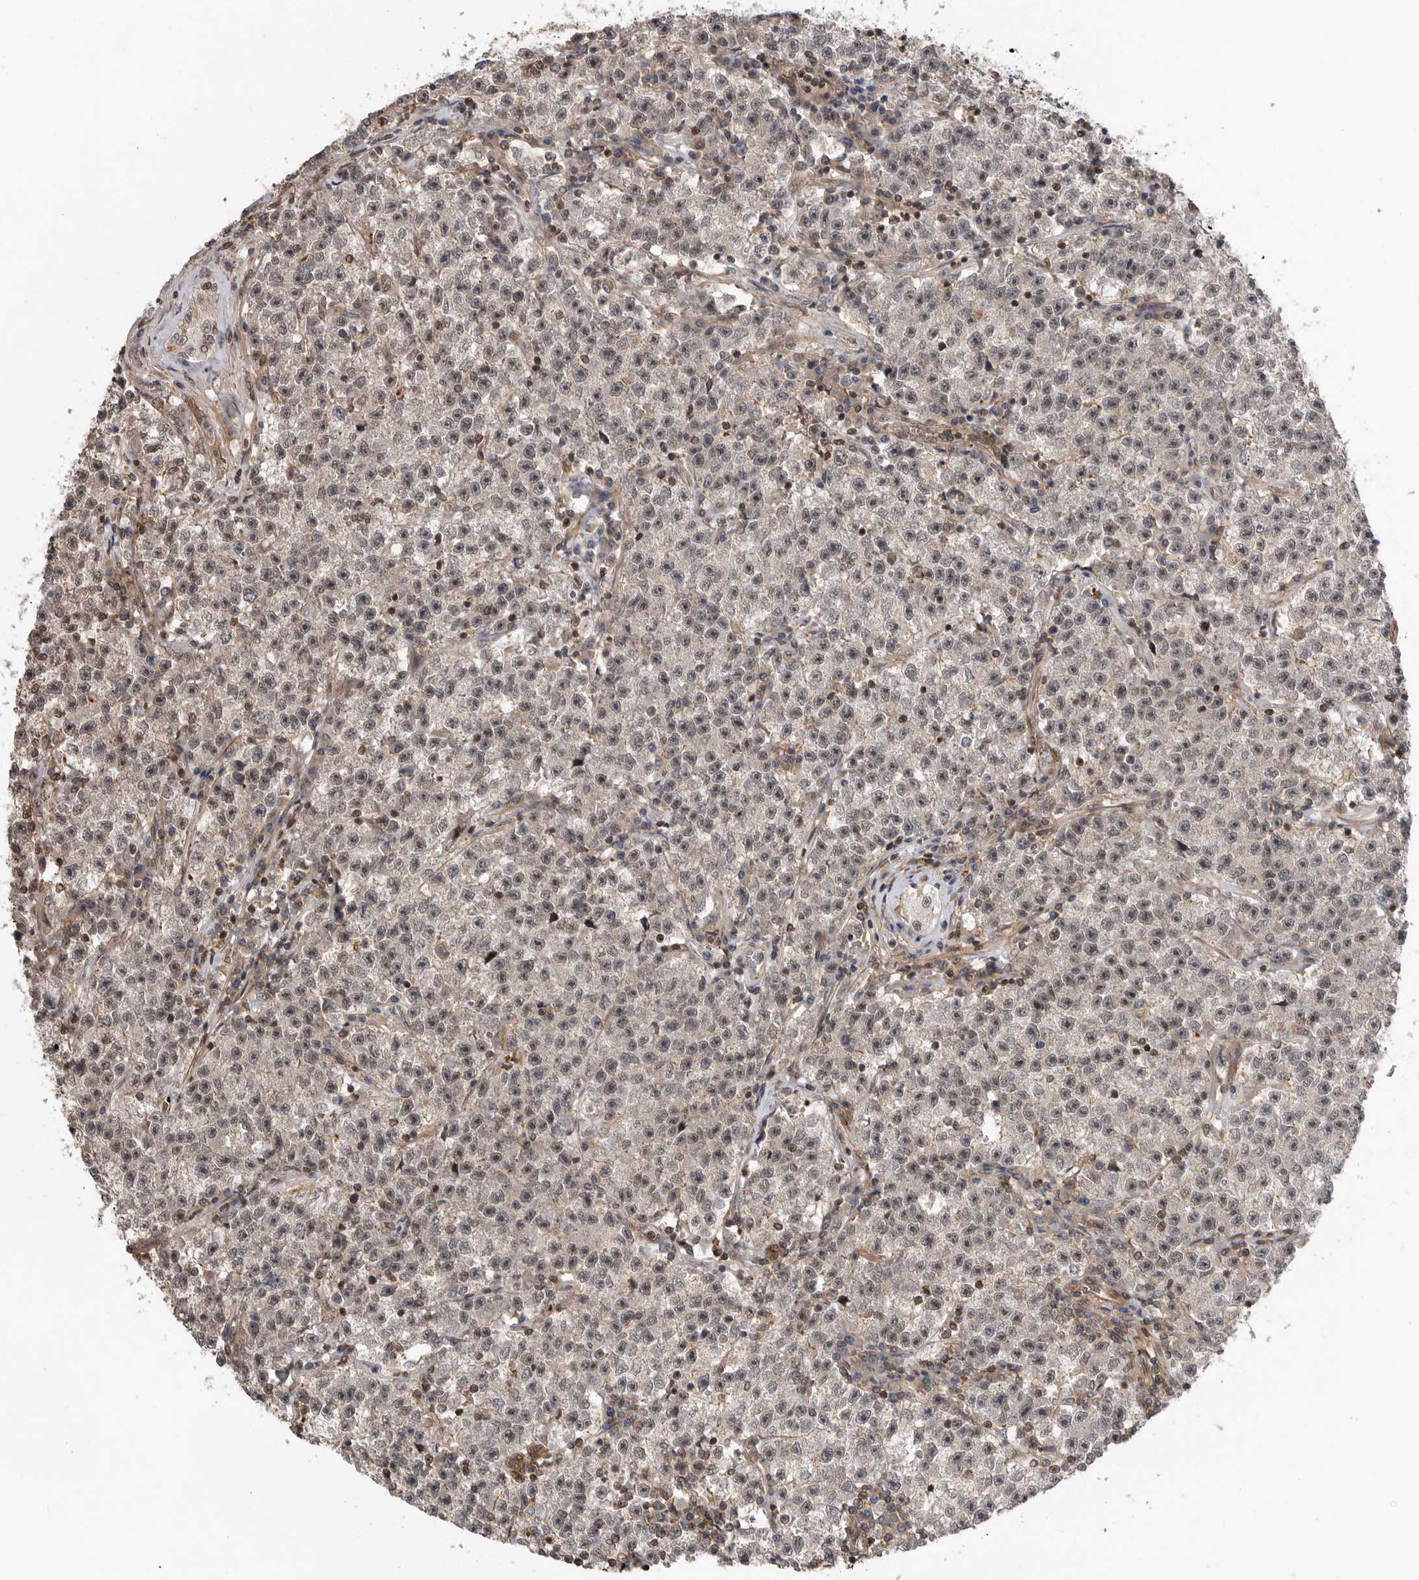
{"staining": {"intensity": "weak", "quantity": "25%-75%", "location": "nuclear"}, "tissue": "testis cancer", "cell_type": "Tumor cells", "image_type": "cancer", "snomed": [{"axis": "morphology", "description": "Seminoma, NOS"}, {"axis": "topography", "description": "Testis"}], "caption": "There is low levels of weak nuclear positivity in tumor cells of seminoma (testis), as demonstrated by immunohistochemical staining (brown color).", "gene": "TRIM56", "patient": {"sex": "male", "age": 22}}